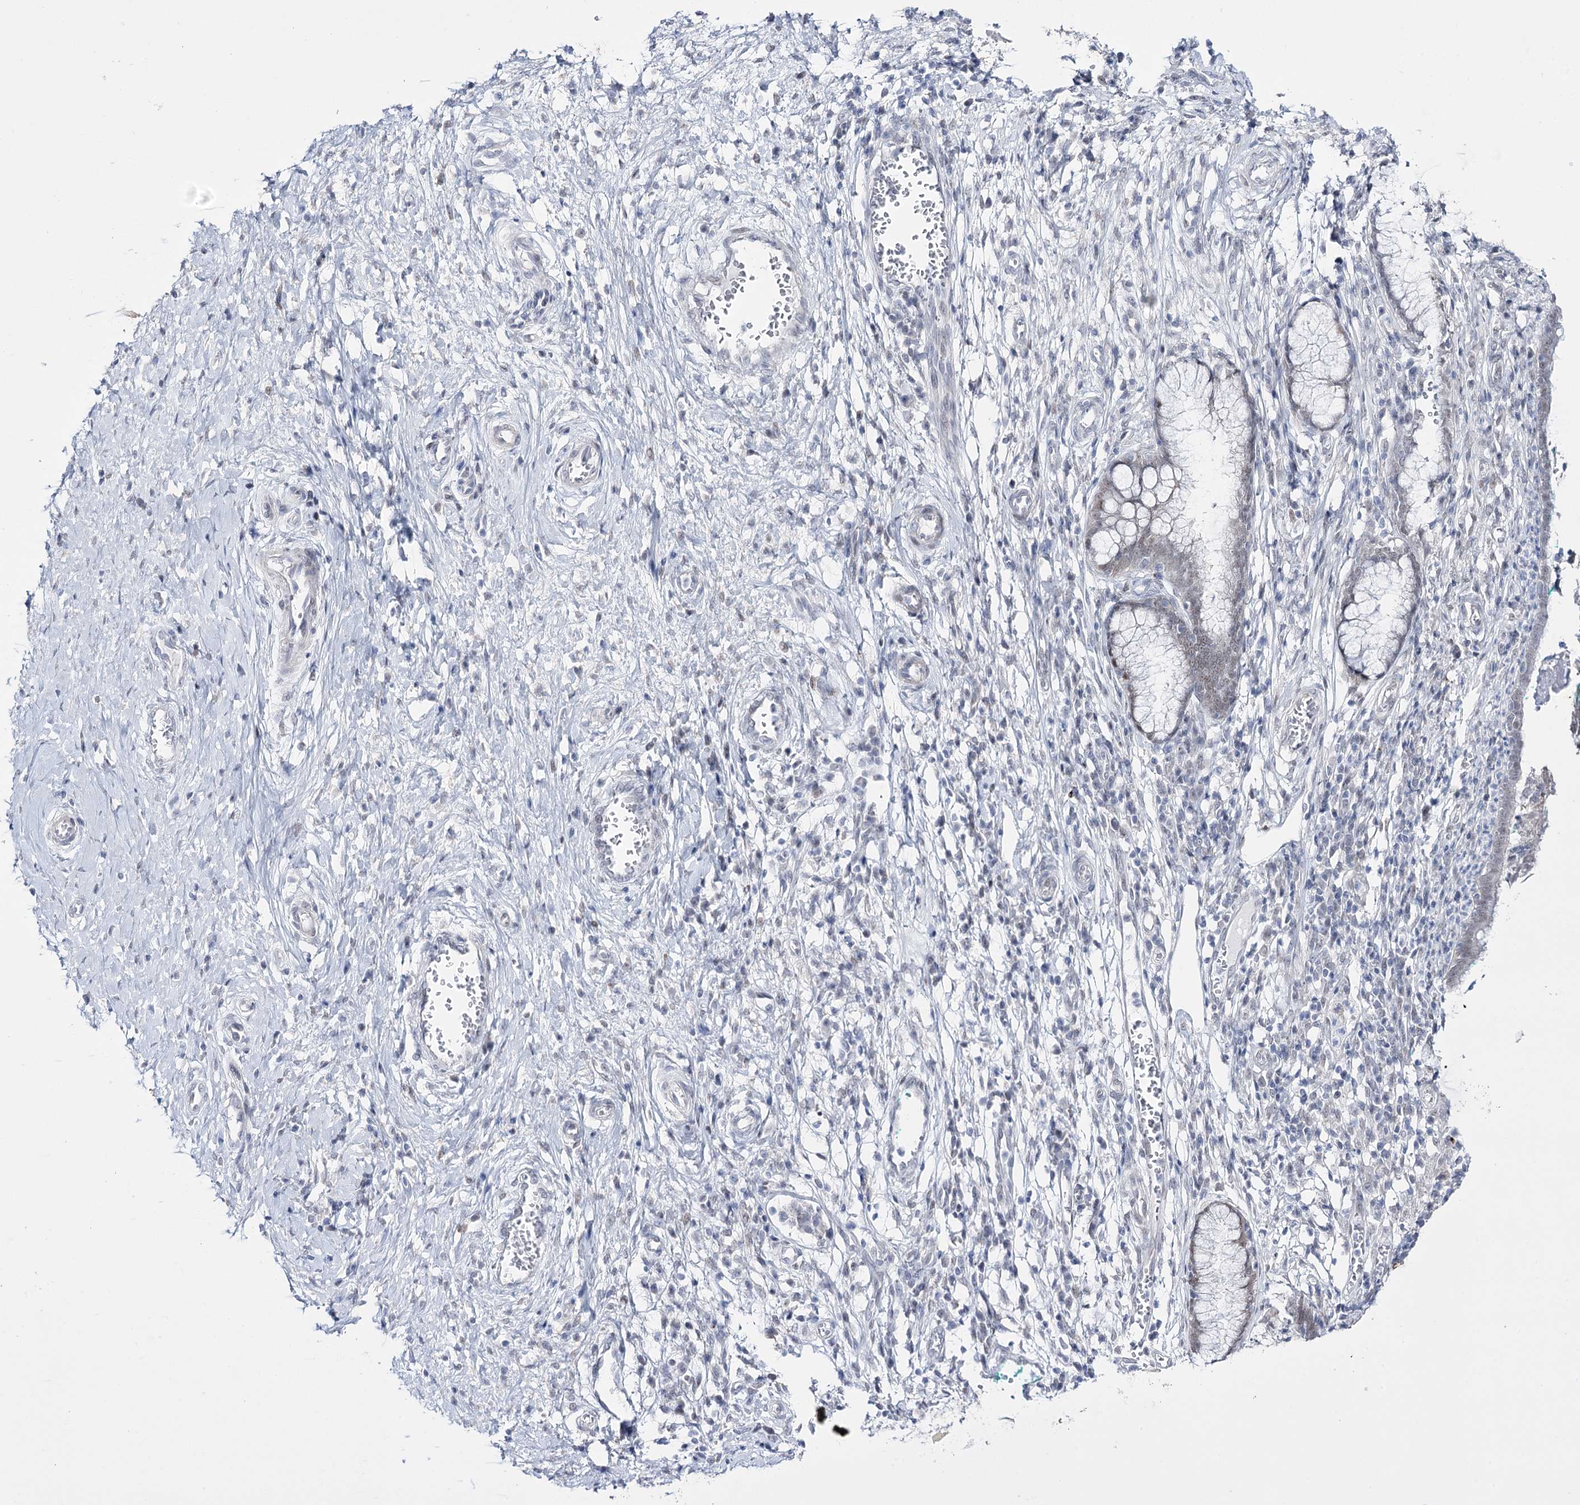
{"staining": {"intensity": "negative", "quantity": "none", "location": "none"}, "tissue": "cervix", "cell_type": "Glandular cells", "image_type": "normal", "snomed": [{"axis": "morphology", "description": "Normal tissue, NOS"}, {"axis": "morphology", "description": "Adenocarcinoma, NOS"}, {"axis": "topography", "description": "Cervix"}], "caption": "Immunohistochemistry (IHC) photomicrograph of unremarkable cervix: human cervix stained with DAB (3,3'-diaminobenzidine) shows no significant protein positivity in glandular cells.", "gene": "RBM15B", "patient": {"sex": "female", "age": 29}}